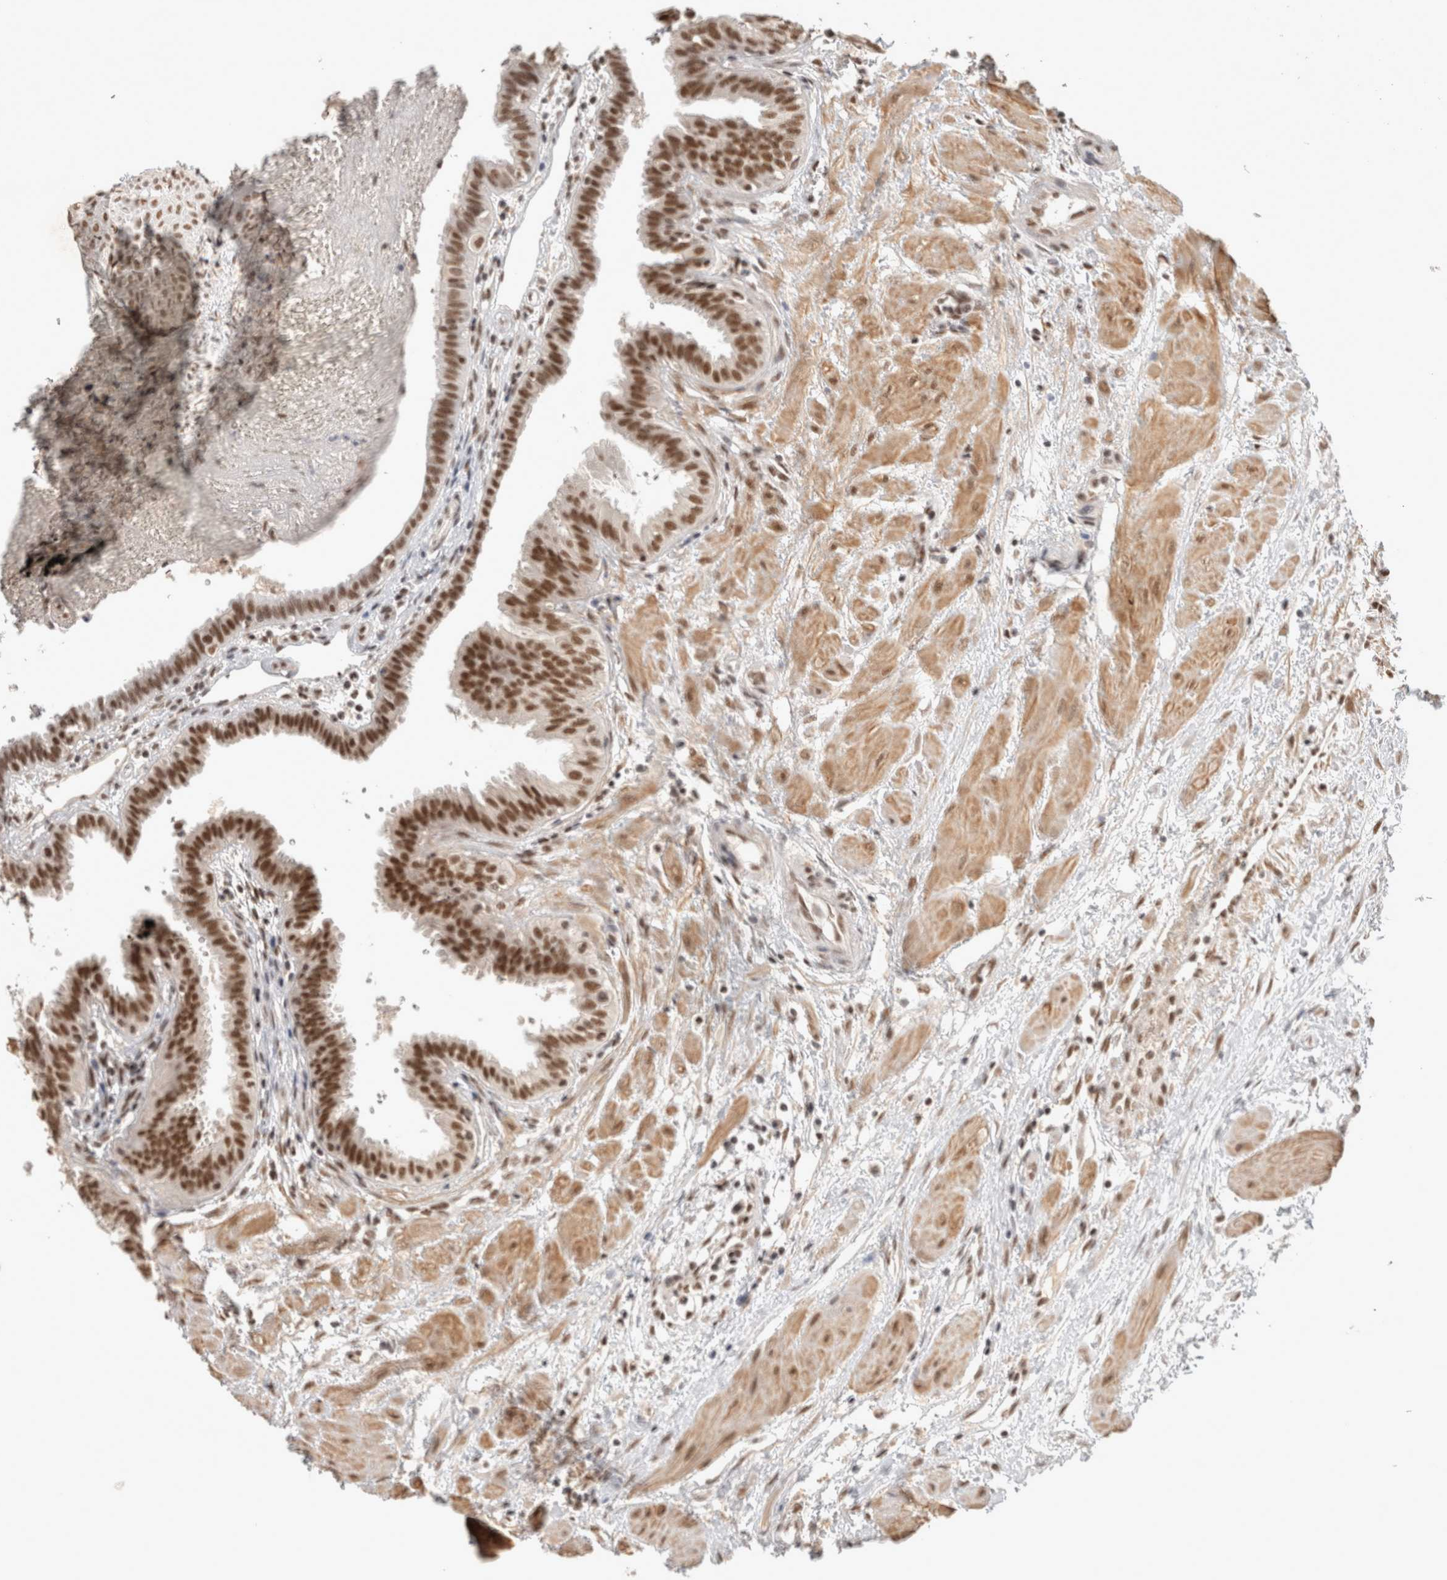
{"staining": {"intensity": "strong", "quantity": ">75%", "location": "nuclear"}, "tissue": "fallopian tube", "cell_type": "Glandular cells", "image_type": "normal", "snomed": [{"axis": "morphology", "description": "Normal tissue, NOS"}, {"axis": "topography", "description": "Fallopian tube"}, {"axis": "topography", "description": "Placenta"}], "caption": "Immunohistochemical staining of normal human fallopian tube demonstrates >75% levels of strong nuclear protein expression in about >75% of glandular cells. The protein is shown in brown color, while the nuclei are stained blue.", "gene": "ZNF830", "patient": {"sex": "female", "age": 32}}